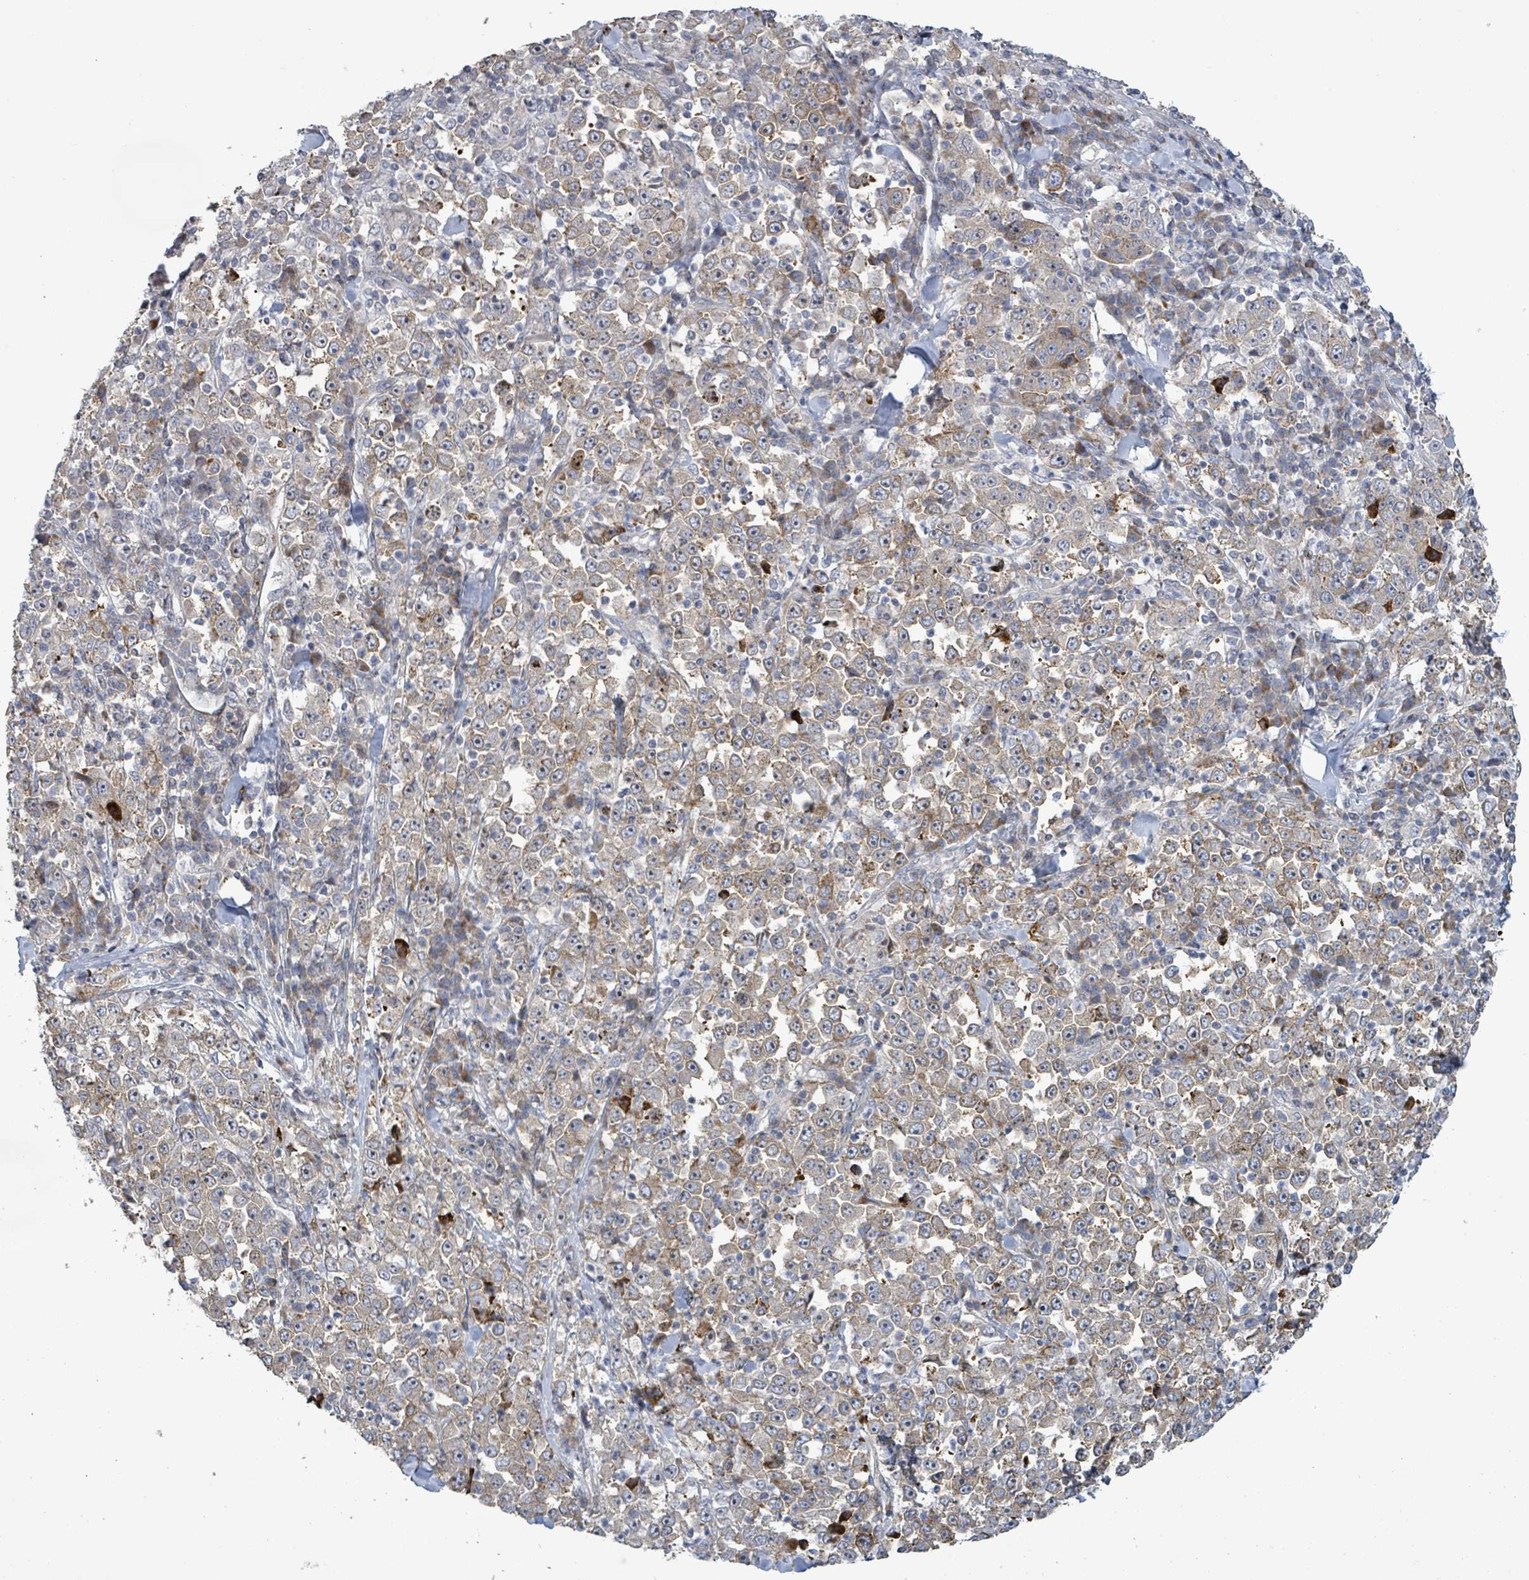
{"staining": {"intensity": "weak", "quantity": "<25%", "location": "cytoplasmic/membranous"}, "tissue": "stomach cancer", "cell_type": "Tumor cells", "image_type": "cancer", "snomed": [{"axis": "morphology", "description": "Normal tissue, NOS"}, {"axis": "morphology", "description": "Adenocarcinoma, NOS"}, {"axis": "topography", "description": "Stomach, upper"}, {"axis": "topography", "description": "Stomach"}], "caption": "DAB (3,3'-diaminobenzidine) immunohistochemical staining of human stomach cancer displays no significant expression in tumor cells.", "gene": "LILRA4", "patient": {"sex": "male", "age": 59}}